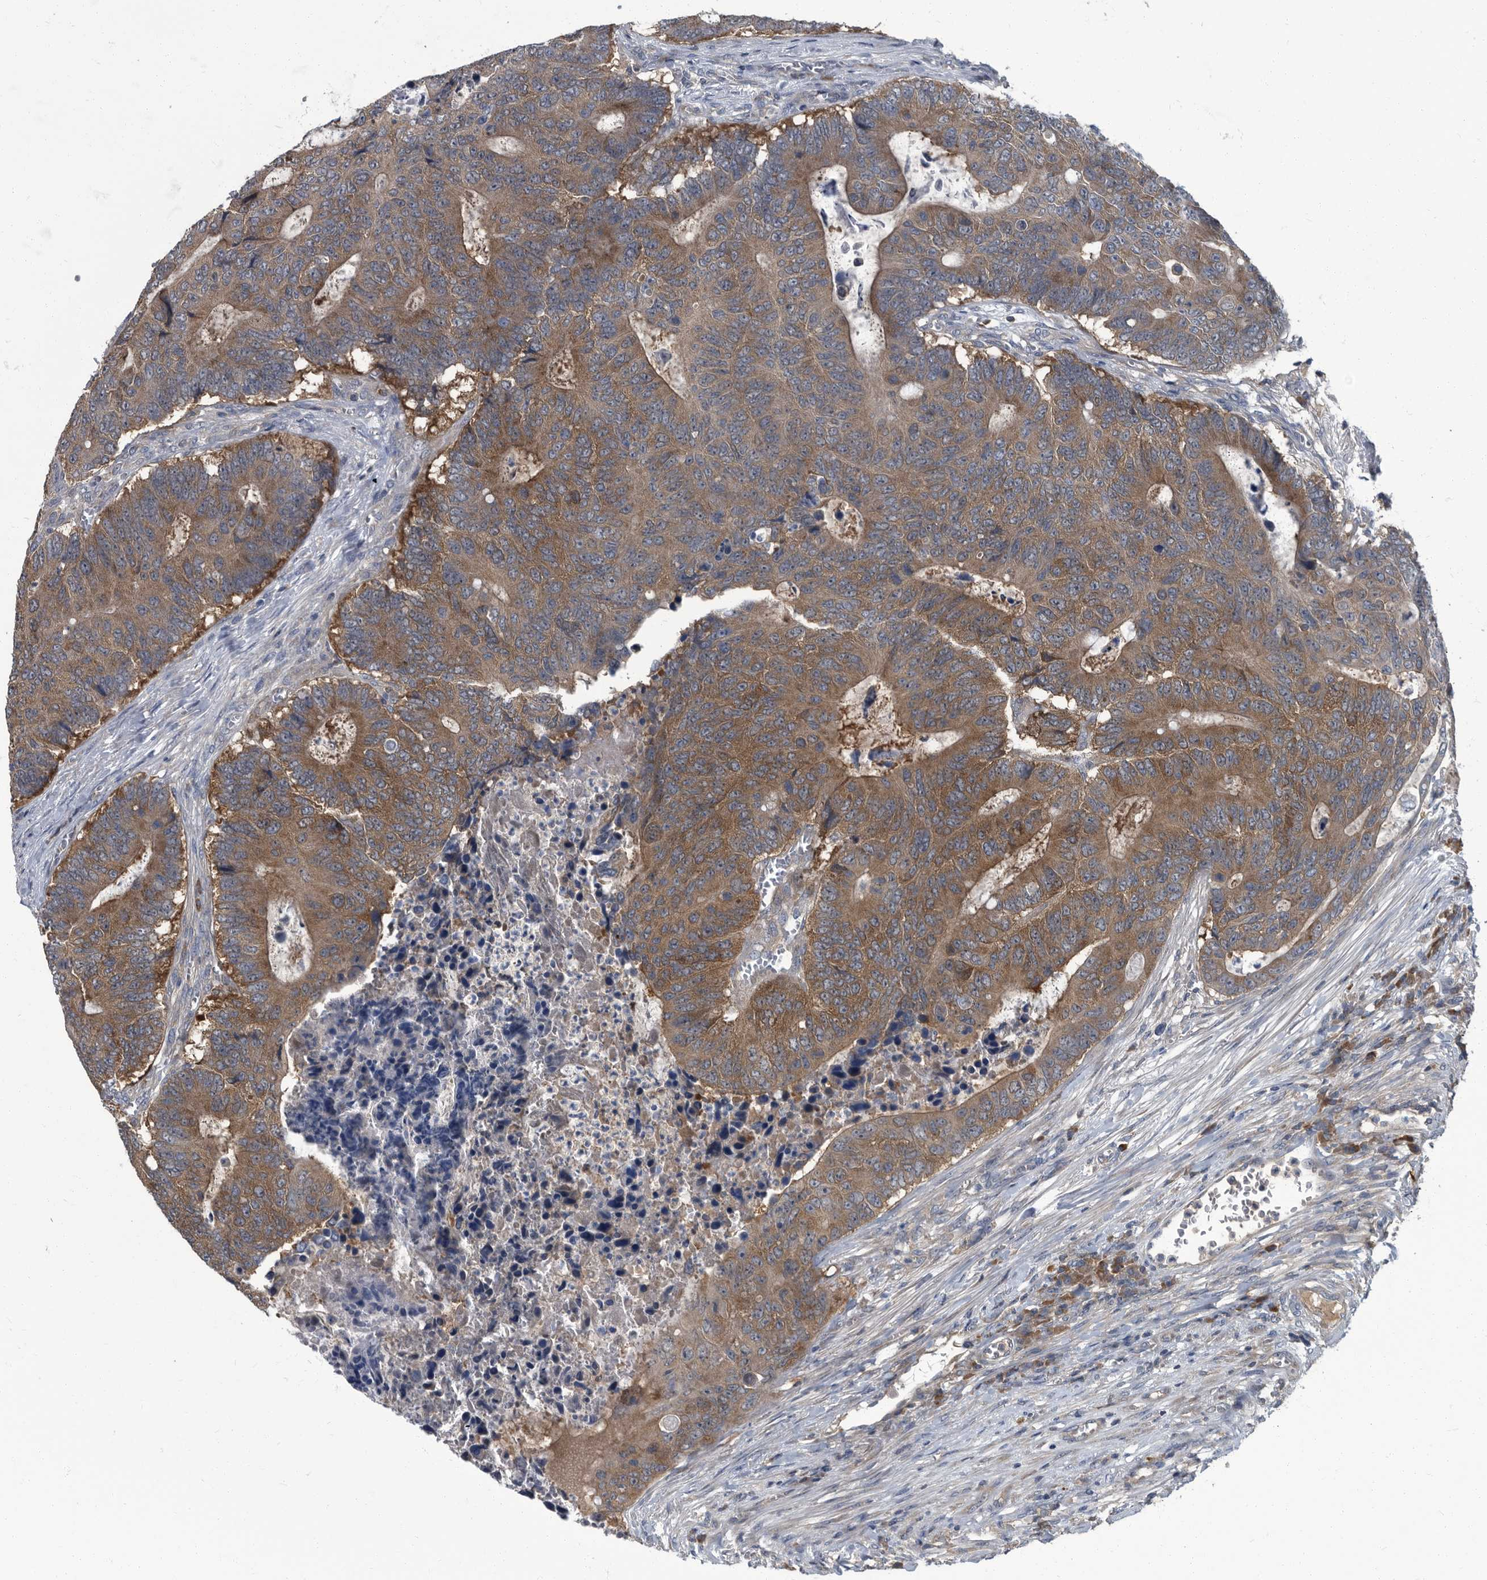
{"staining": {"intensity": "moderate", "quantity": ">75%", "location": "cytoplasmic/membranous"}, "tissue": "colorectal cancer", "cell_type": "Tumor cells", "image_type": "cancer", "snomed": [{"axis": "morphology", "description": "Adenocarcinoma, NOS"}, {"axis": "topography", "description": "Colon"}], "caption": "High-magnification brightfield microscopy of colorectal cancer stained with DAB (brown) and counterstained with hematoxylin (blue). tumor cells exhibit moderate cytoplasmic/membranous positivity is identified in about>75% of cells.", "gene": "CDV3", "patient": {"sex": "male", "age": 87}}